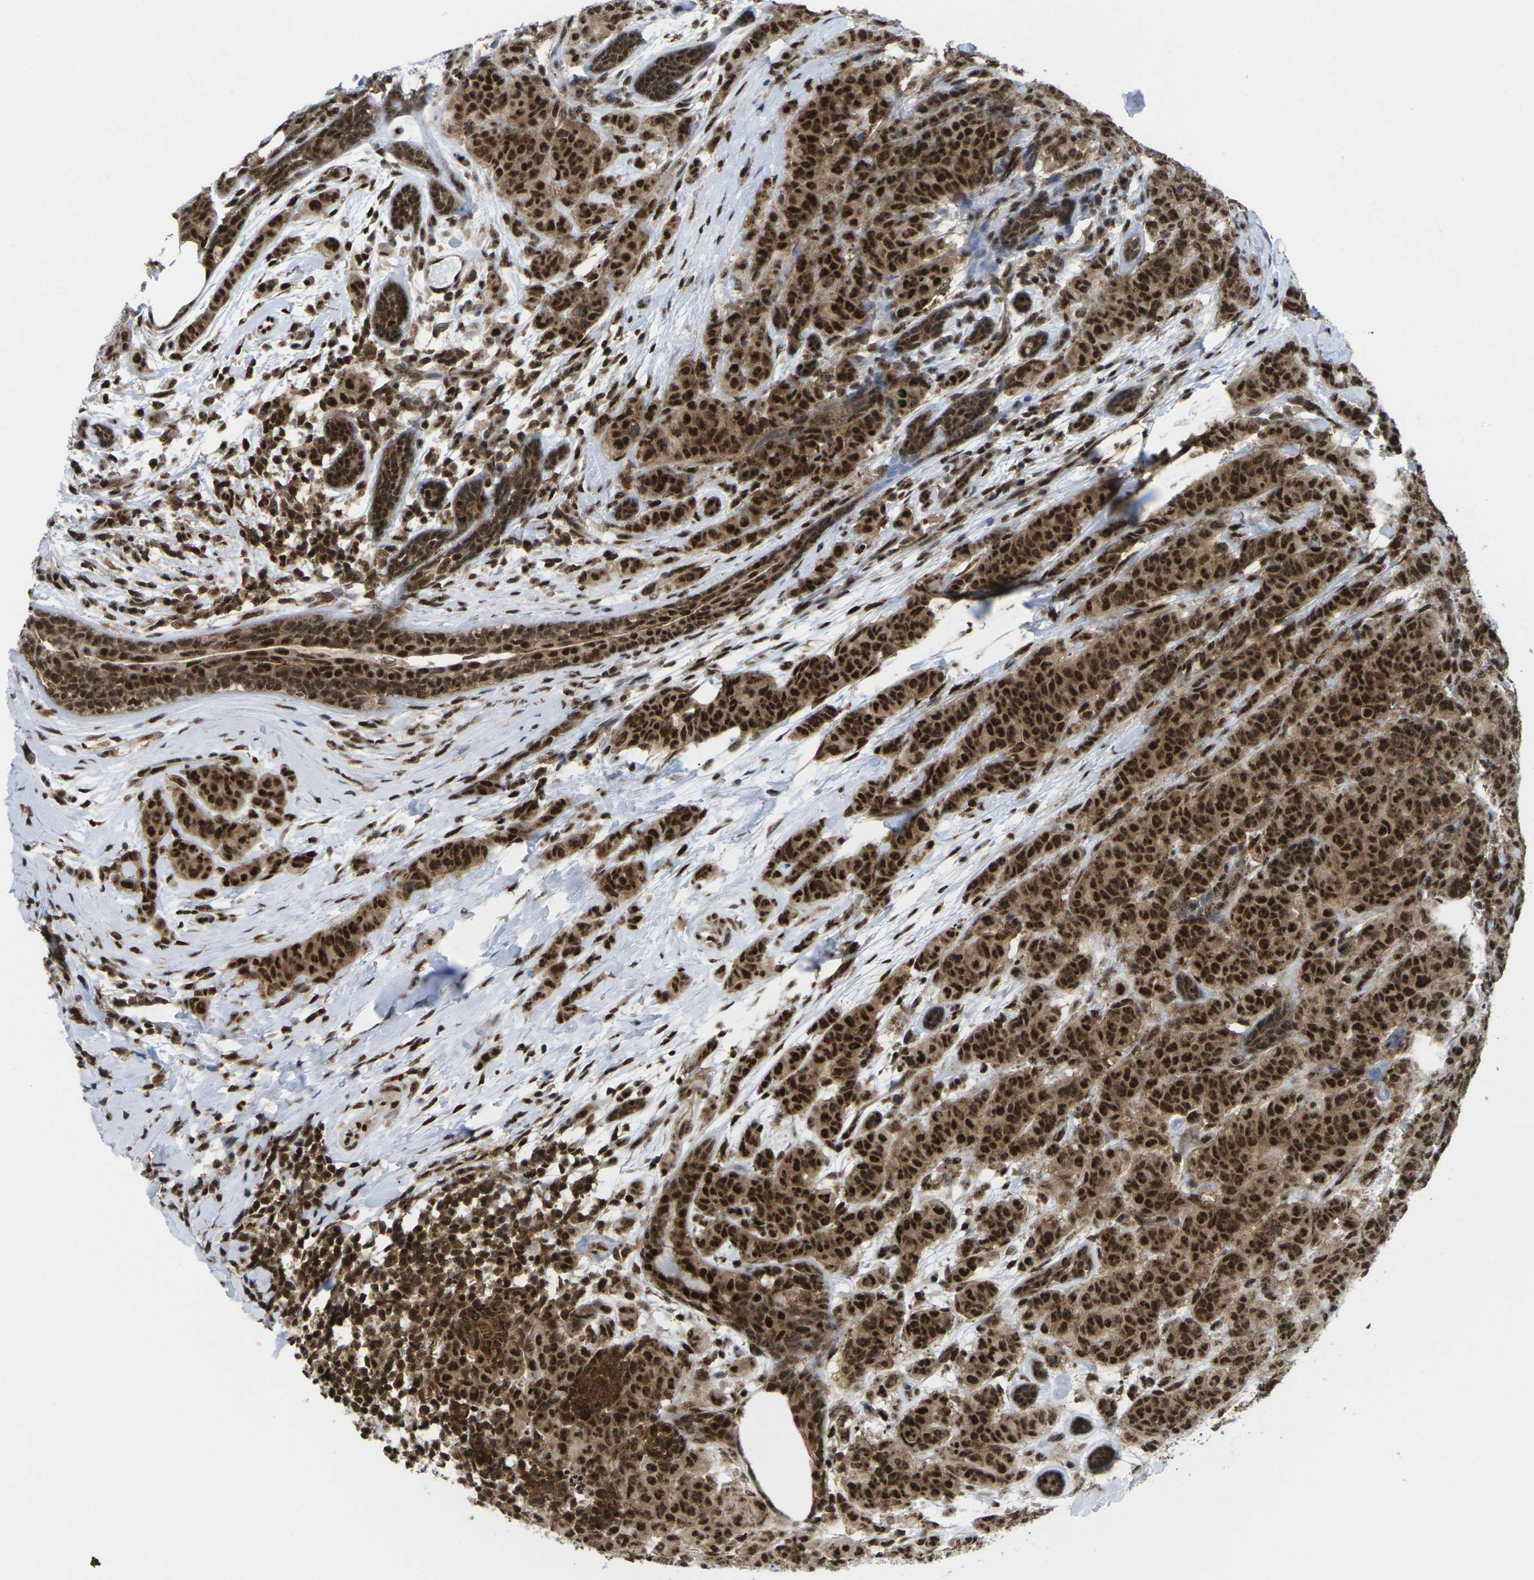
{"staining": {"intensity": "strong", "quantity": ">75%", "location": "cytoplasmic/membranous,nuclear"}, "tissue": "breast cancer", "cell_type": "Tumor cells", "image_type": "cancer", "snomed": [{"axis": "morphology", "description": "Normal tissue, NOS"}, {"axis": "morphology", "description": "Duct carcinoma"}, {"axis": "topography", "description": "Breast"}], "caption": "Brown immunohistochemical staining in human breast cancer demonstrates strong cytoplasmic/membranous and nuclear staining in approximately >75% of tumor cells.", "gene": "MAGOH", "patient": {"sex": "female", "age": 40}}